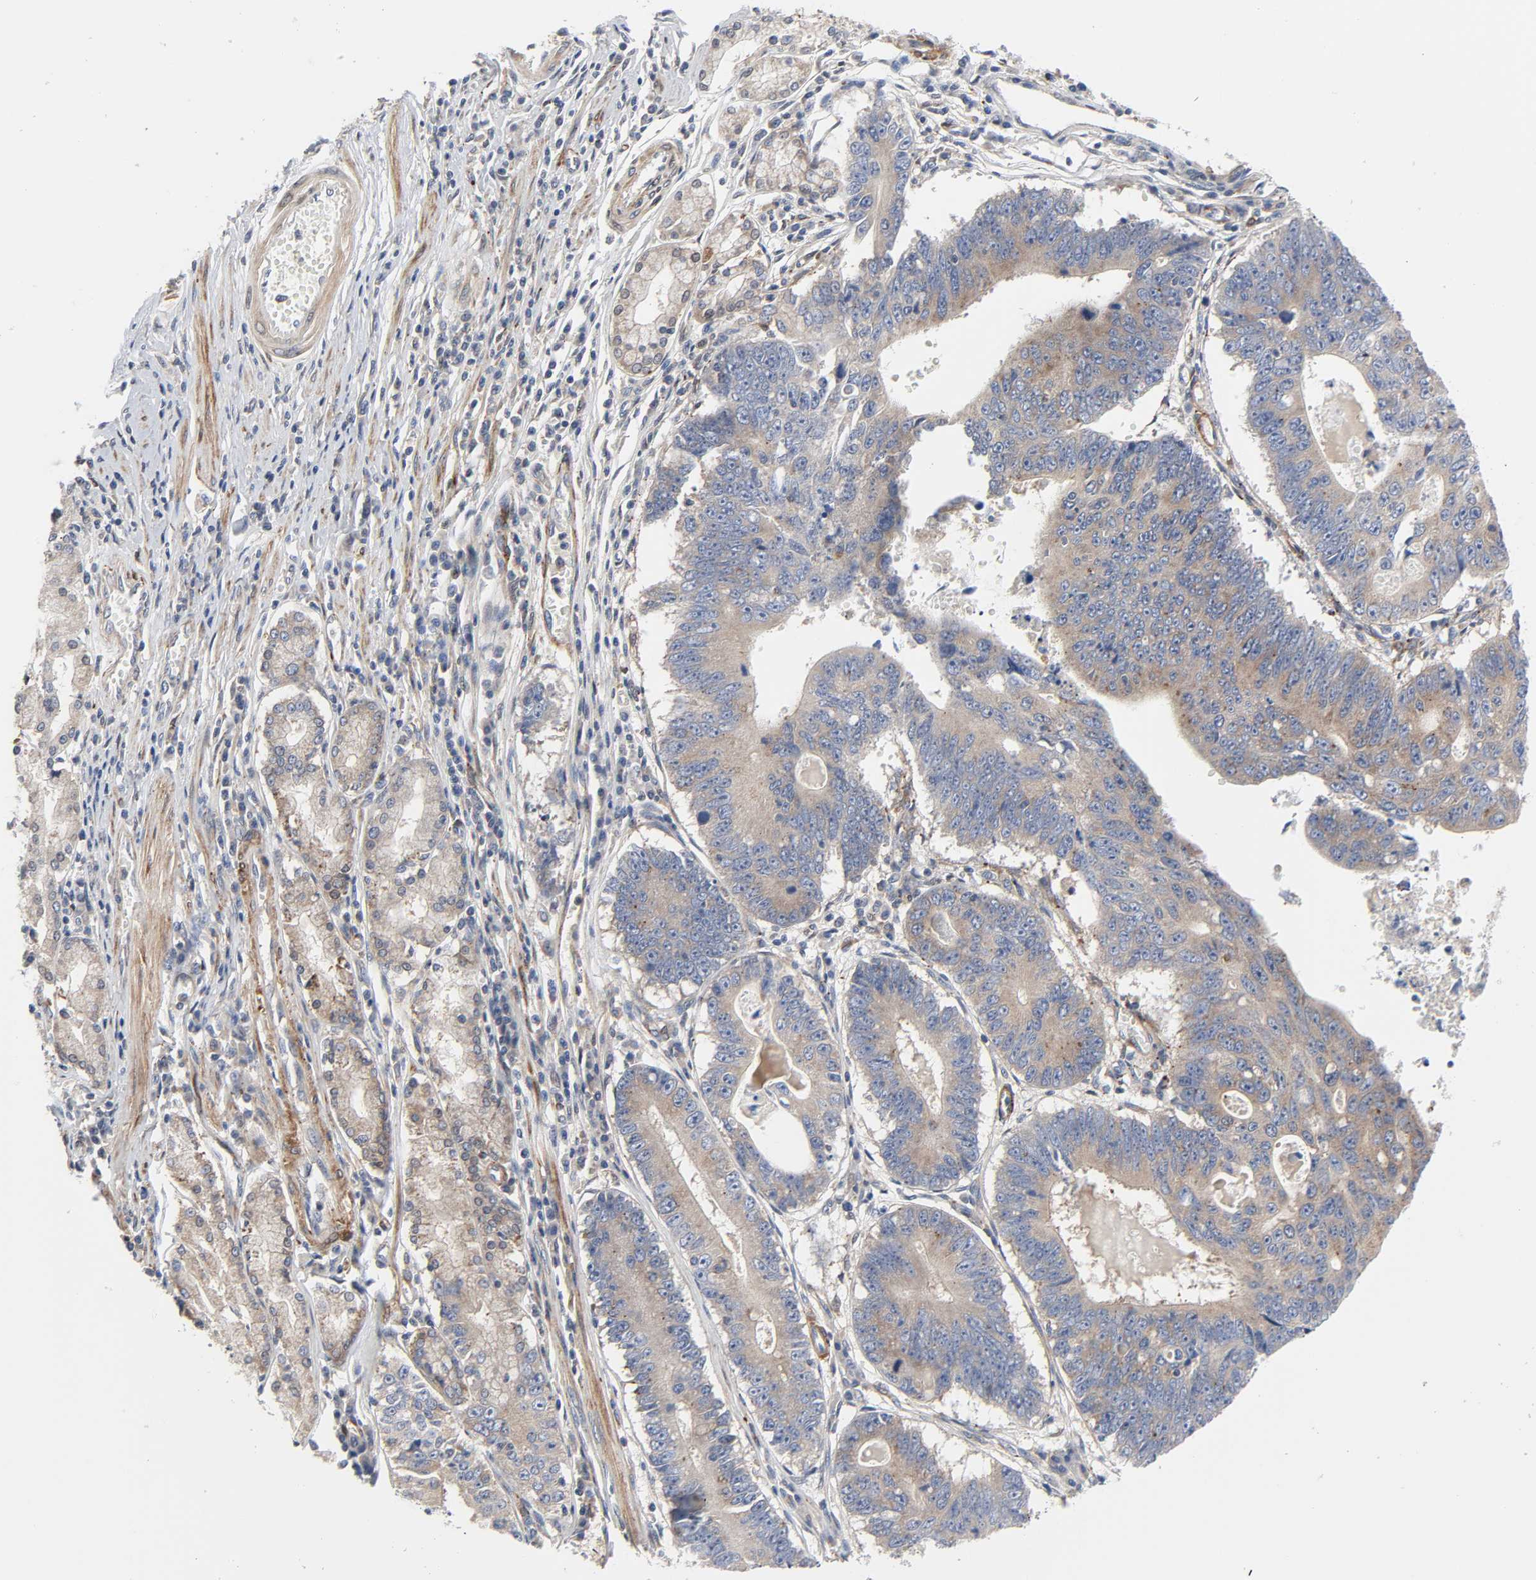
{"staining": {"intensity": "moderate", "quantity": "25%-75%", "location": "cytoplasmic/membranous"}, "tissue": "stomach cancer", "cell_type": "Tumor cells", "image_type": "cancer", "snomed": [{"axis": "morphology", "description": "Adenocarcinoma, NOS"}, {"axis": "topography", "description": "Stomach"}], "caption": "Immunohistochemistry (IHC) (DAB) staining of human stomach cancer demonstrates moderate cytoplasmic/membranous protein staining in about 25%-75% of tumor cells. The protein is stained brown, and the nuclei are stained in blue (DAB IHC with brightfield microscopy, high magnification).", "gene": "ARHGAP1", "patient": {"sex": "male", "age": 59}}